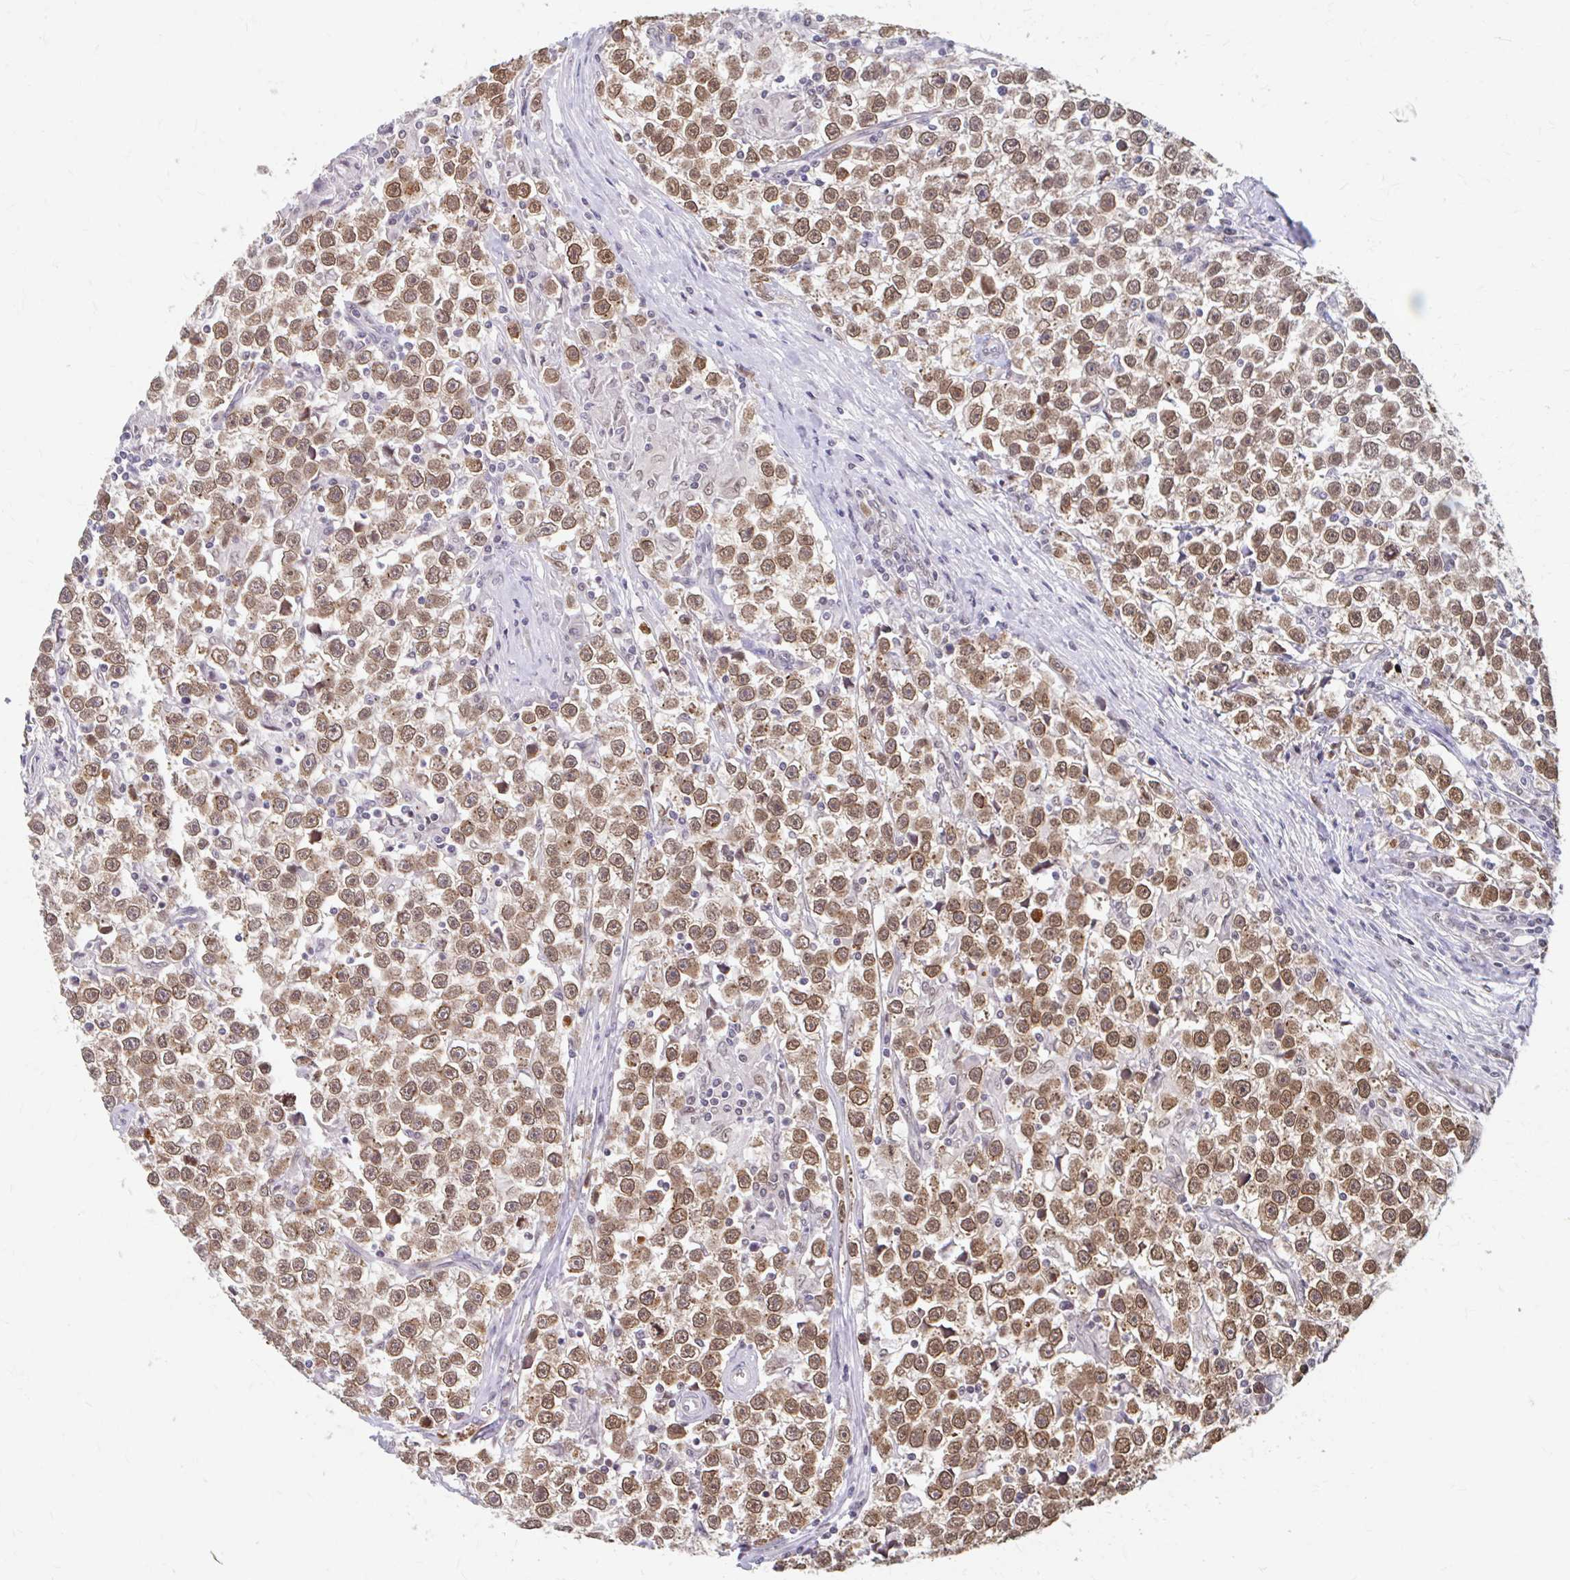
{"staining": {"intensity": "moderate", "quantity": ">75%", "location": "cytoplasmic/membranous,nuclear"}, "tissue": "testis cancer", "cell_type": "Tumor cells", "image_type": "cancer", "snomed": [{"axis": "morphology", "description": "Seminoma, NOS"}, {"axis": "topography", "description": "Testis"}], "caption": "Testis seminoma stained with immunohistochemistry reveals moderate cytoplasmic/membranous and nuclear staining in approximately >75% of tumor cells.", "gene": "XPO1", "patient": {"sex": "male", "age": 31}}